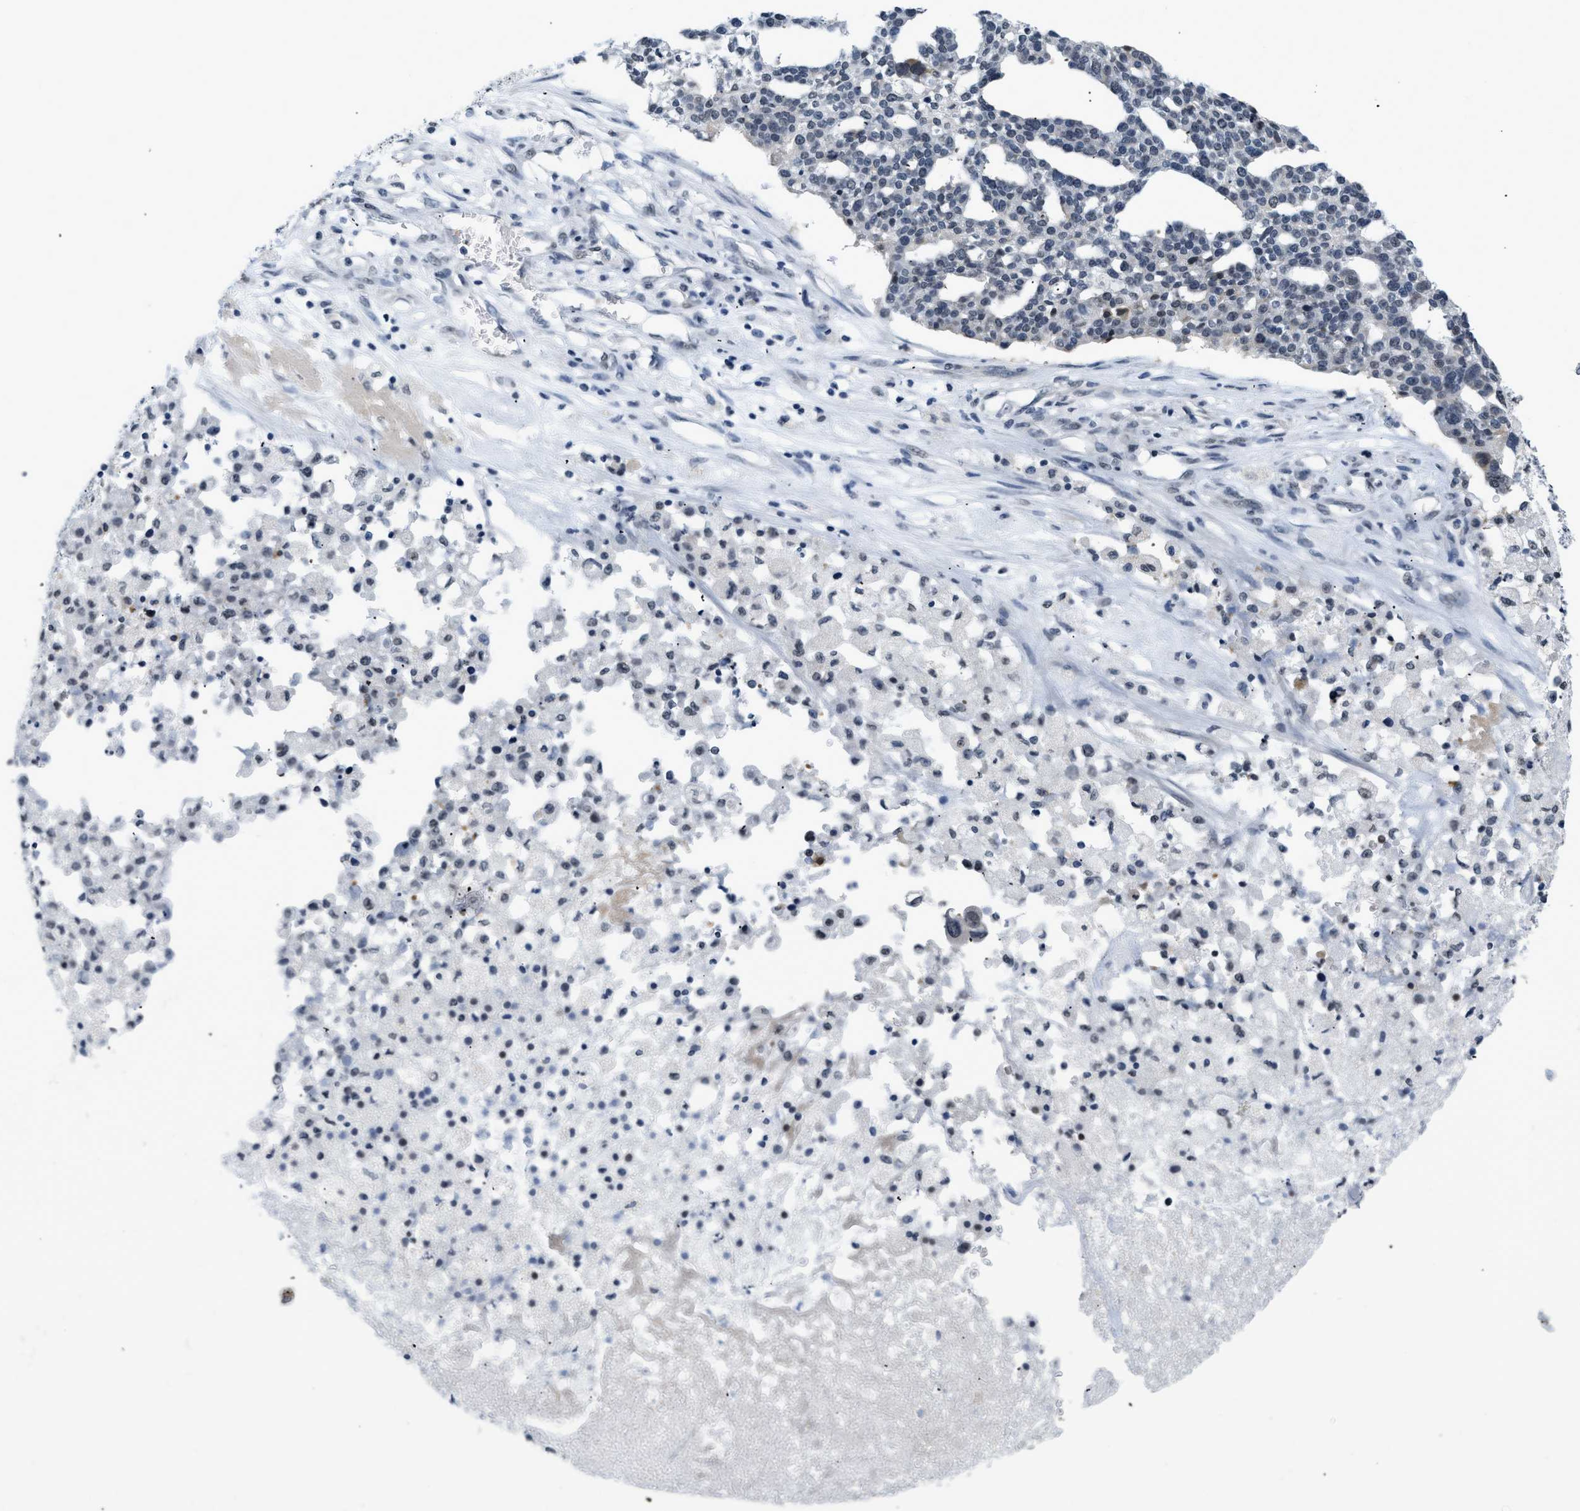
{"staining": {"intensity": "weak", "quantity": "<25%", "location": "nuclear"}, "tissue": "ovarian cancer", "cell_type": "Tumor cells", "image_type": "cancer", "snomed": [{"axis": "morphology", "description": "Cystadenocarcinoma, serous, NOS"}, {"axis": "topography", "description": "Ovary"}], "caption": "Immunohistochemistry (IHC) micrograph of serous cystadenocarcinoma (ovarian) stained for a protein (brown), which exhibits no staining in tumor cells.", "gene": "RAF1", "patient": {"sex": "female", "age": 59}}